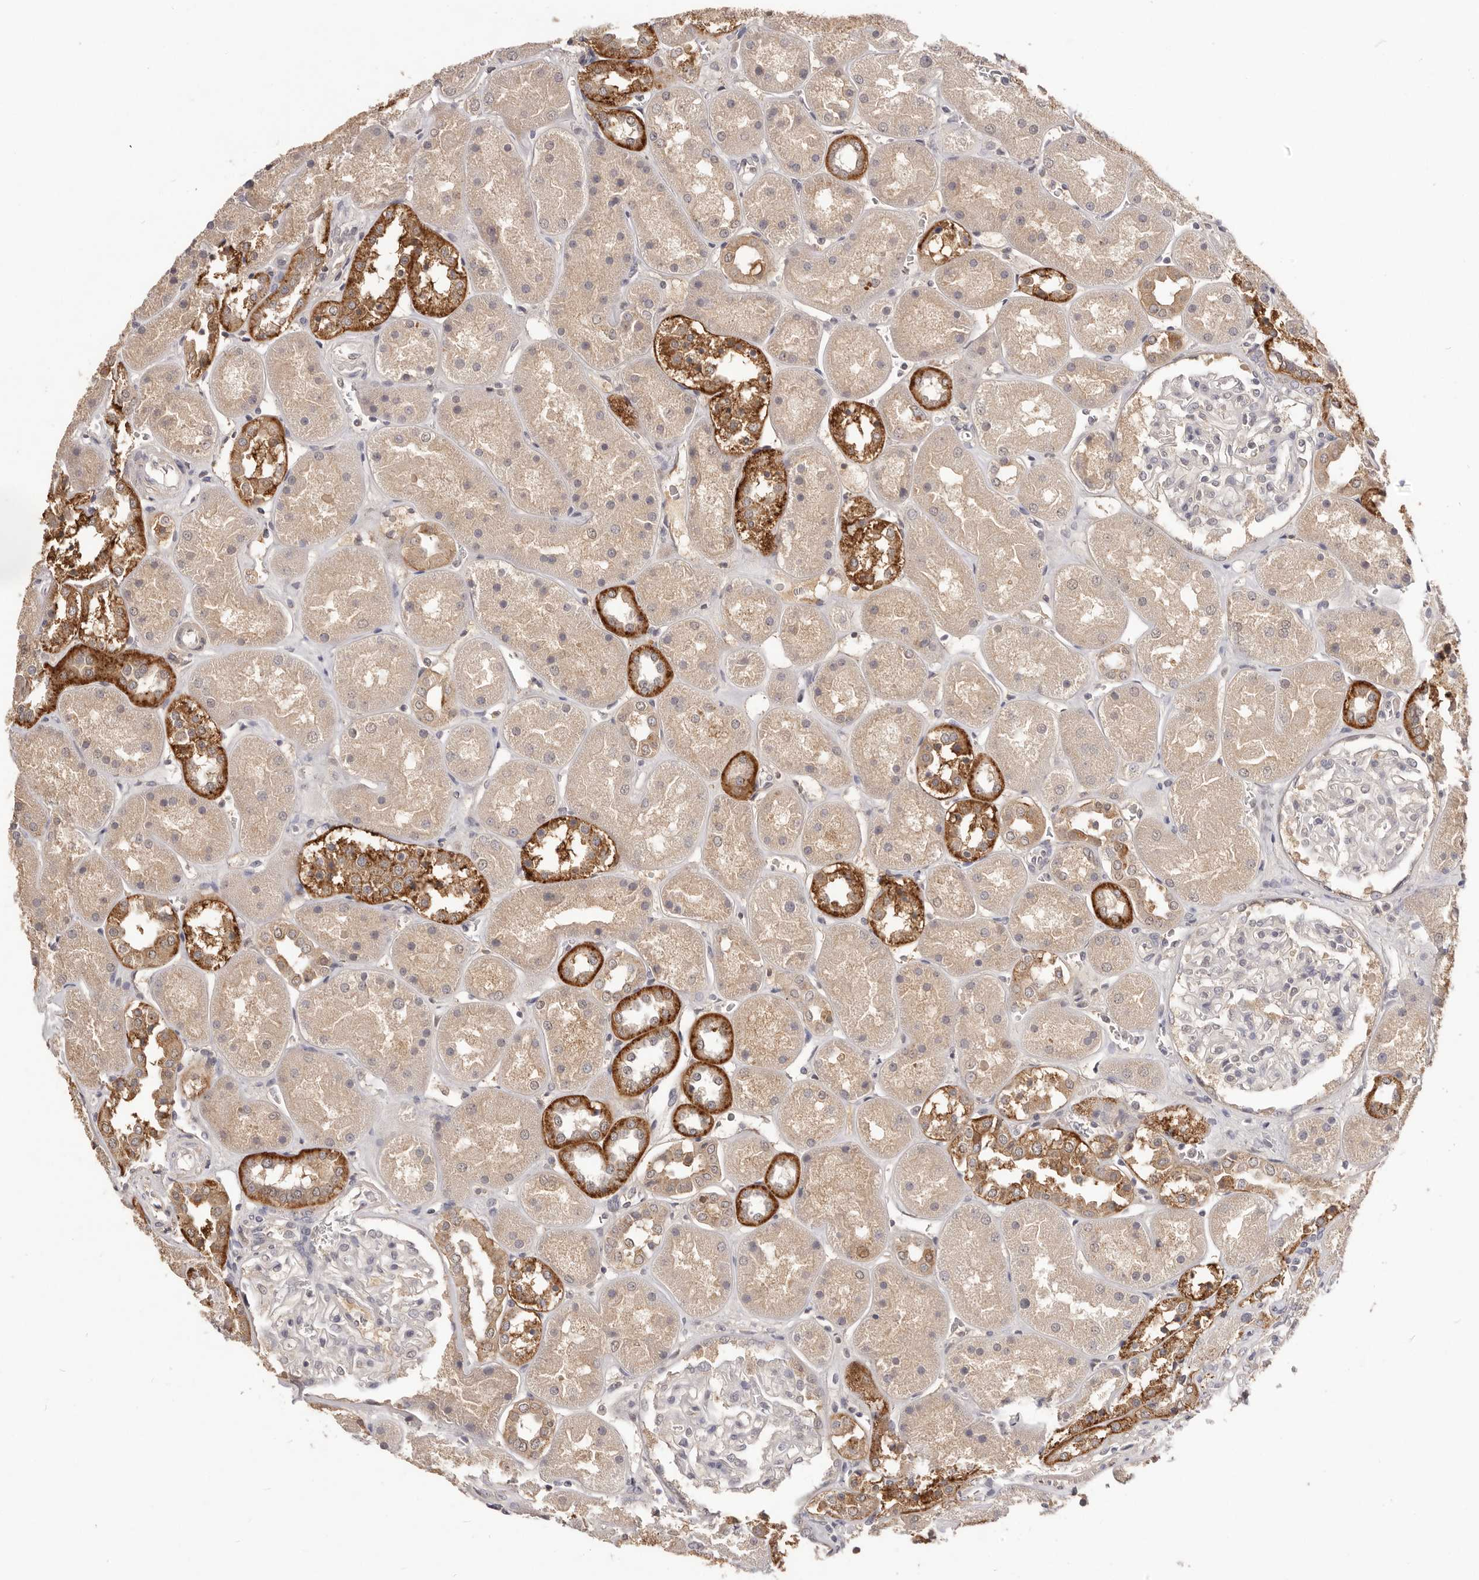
{"staining": {"intensity": "negative", "quantity": "none", "location": "none"}, "tissue": "kidney", "cell_type": "Cells in glomeruli", "image_type": "normal", "snomed": [{"axis": "morphology", "description": "Normal tissue, NOS"}, {"axis": "topography", "description": "Kidney"}], "caption": "Benign kidney was stained to show a protein in brown. There is no significant staining in cells in glomeruli. (Stains: DAB (3,3'-diaminobenzidine) immunohistochemistry (IHC) with hematoxylin counter stain, Microscopy: brightfield microscopy at high magnification).", "gene": "TSPAN13", "patient": {"sex": "male", "age": 70}}